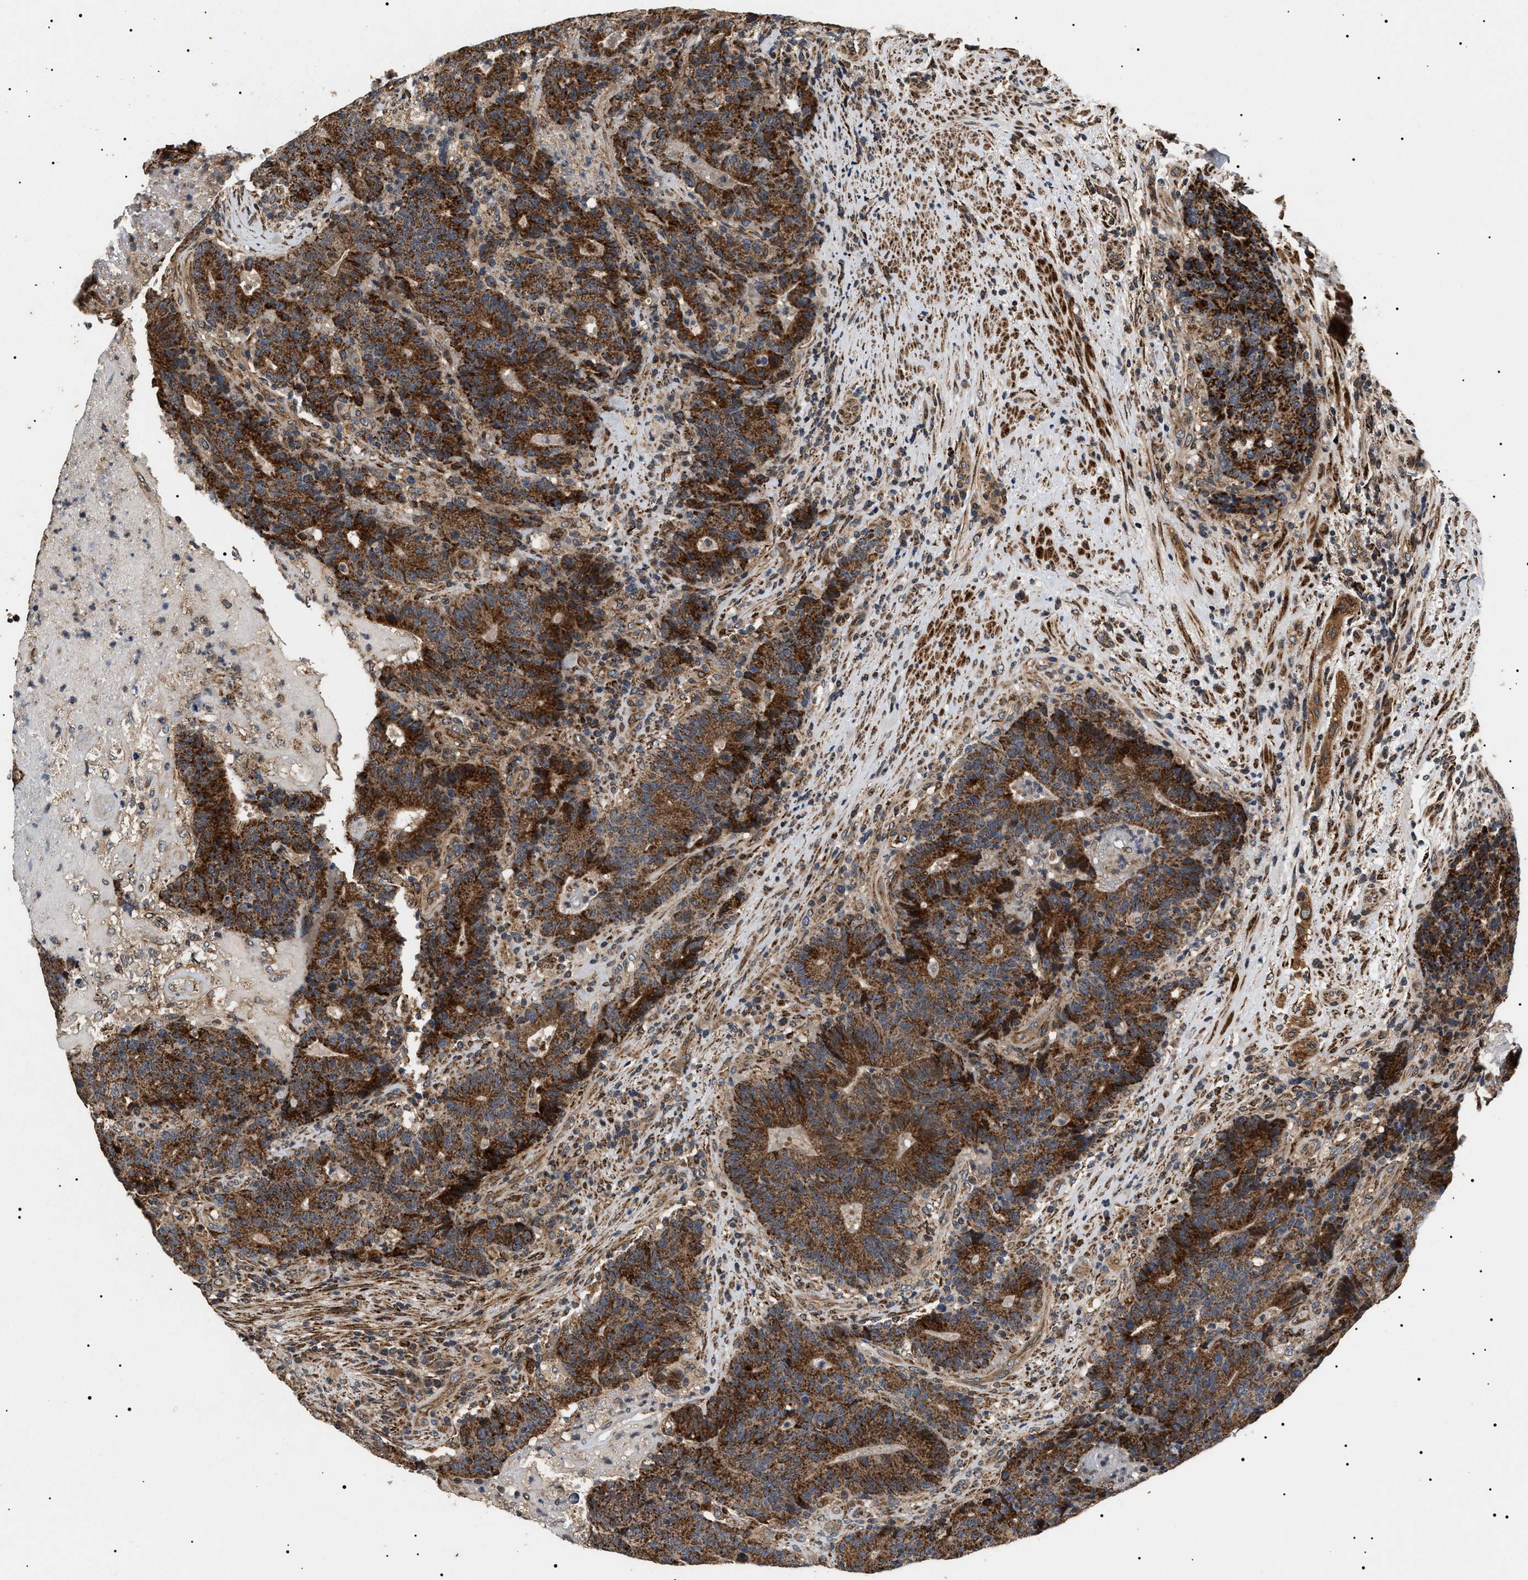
{"staining": {"intensity": "strong", "quantity": ">75%", "location": "cytoplasmic/membranous"}, "tissue": "colorectal cancer", "cell_type": "Tumor cells", "image_type": "cancer", "snomed": [{"axis": "morphology", "description": "Normal tissue, NOS"}, {"axis": "morphology", "description": "Adenocarcinoma, NOS"}, {"axis": "topography", "description": "Colon"}], "caption": "This is an image of IHC staining of colorectal cancer (adenocarcinoma), which shows strong expression in the cytoplasmic/membranous of tumor cells.", "gene": "ZBTB26", "patient": {"sex": "female", "age": 75}}